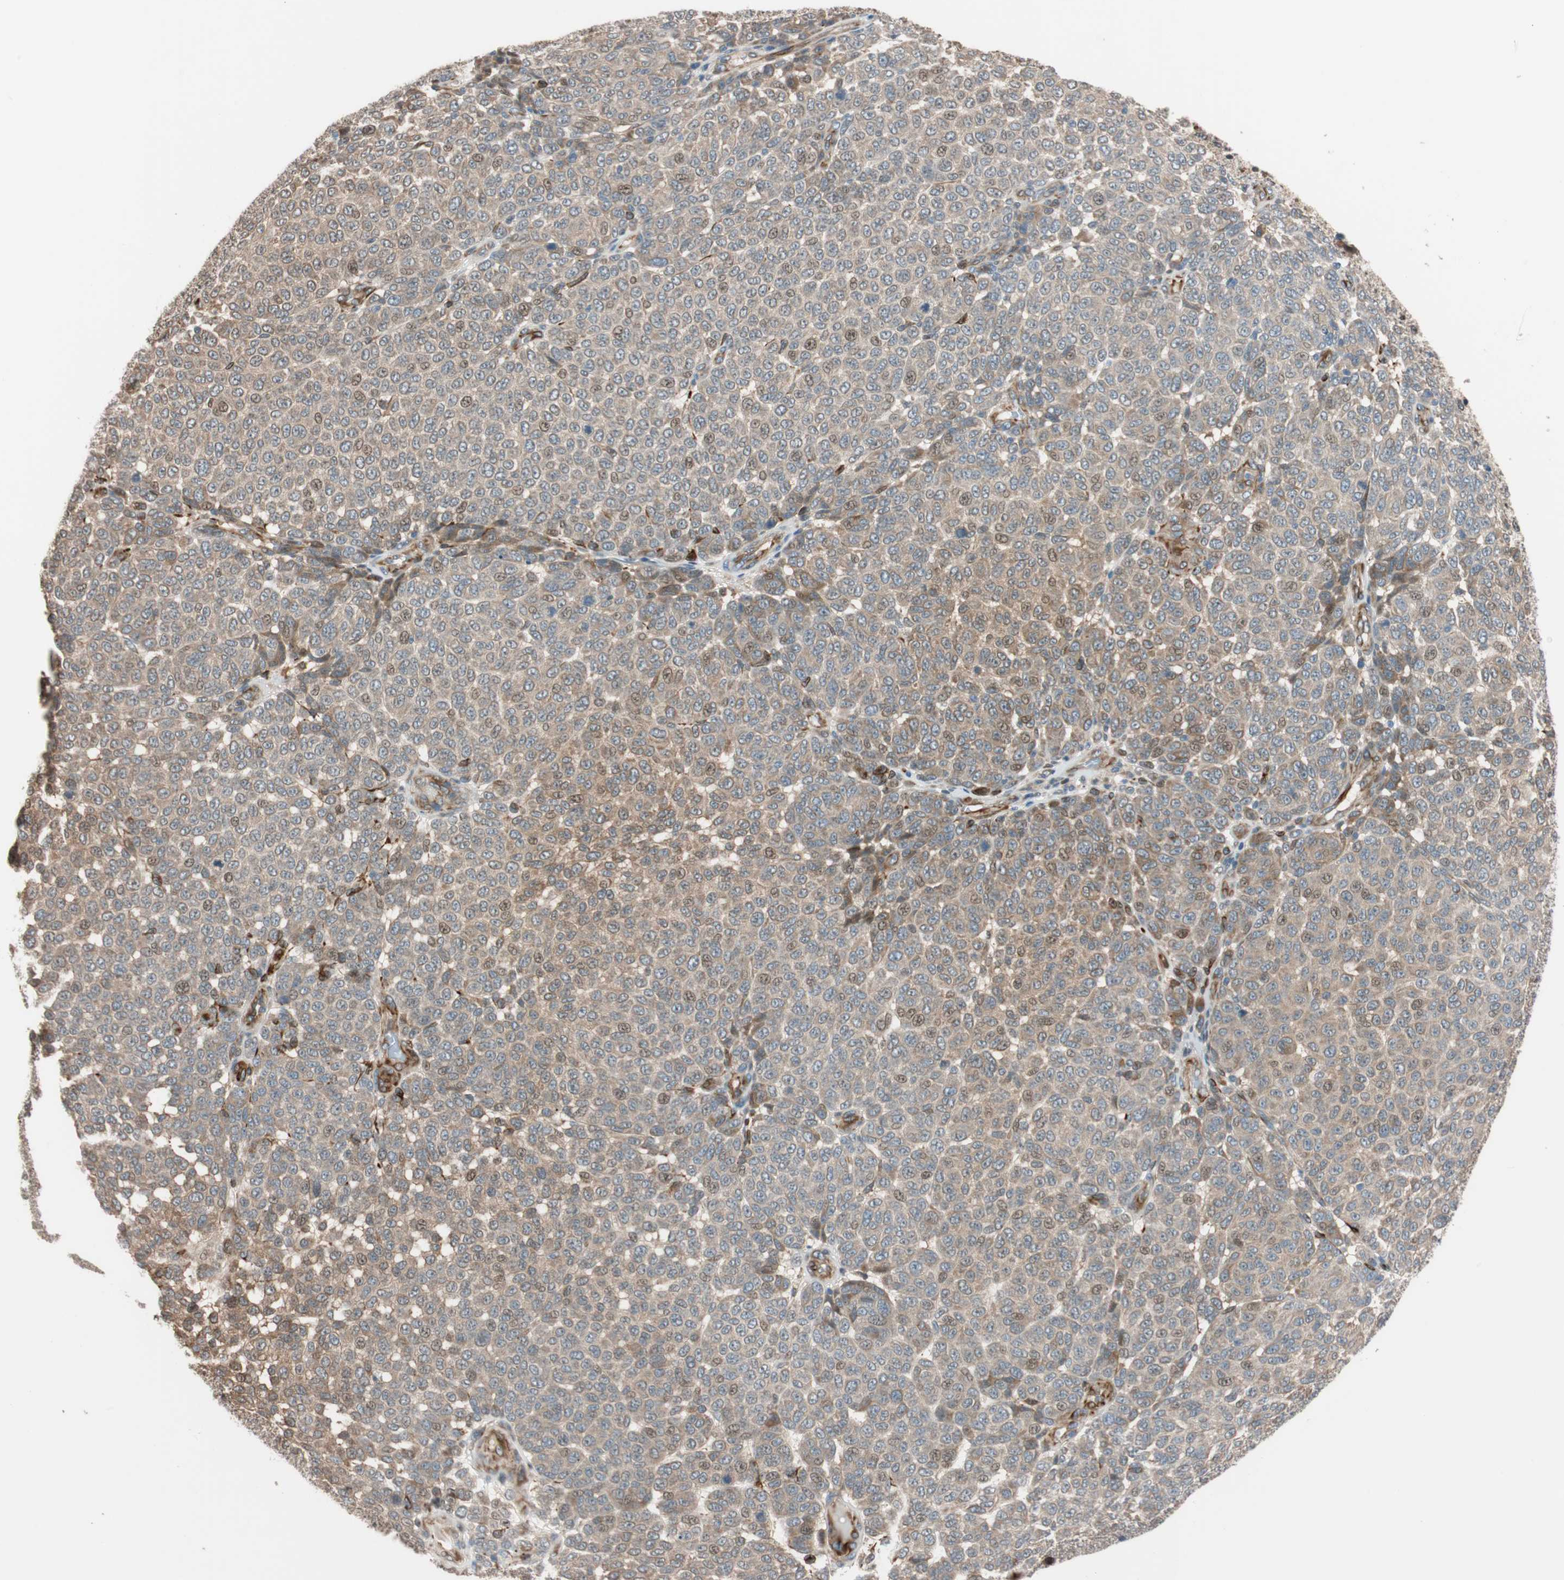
{"staining": {"intensity": "moderate", "quantity": ">75%", "location": "cytoplasmic/membranous"}, "tissue": "melanoma", "cell_type": "Tumor cells", "image_type": "cancer", "snomed": [{"axis": "morphology", "description": "Malignant melanoma, NOS"}, {"axis": "topography", "description": "Skin"}], "caption": "The immunohistochemical stain labels moderate cytoplasmic/membranous expression in tumor cells of melanoma tissue. The protein is shown in brown color, while the nuclei are stained blue.", "gene": "PIK3R3", "patient": {"sex": "male", "age": 59}}